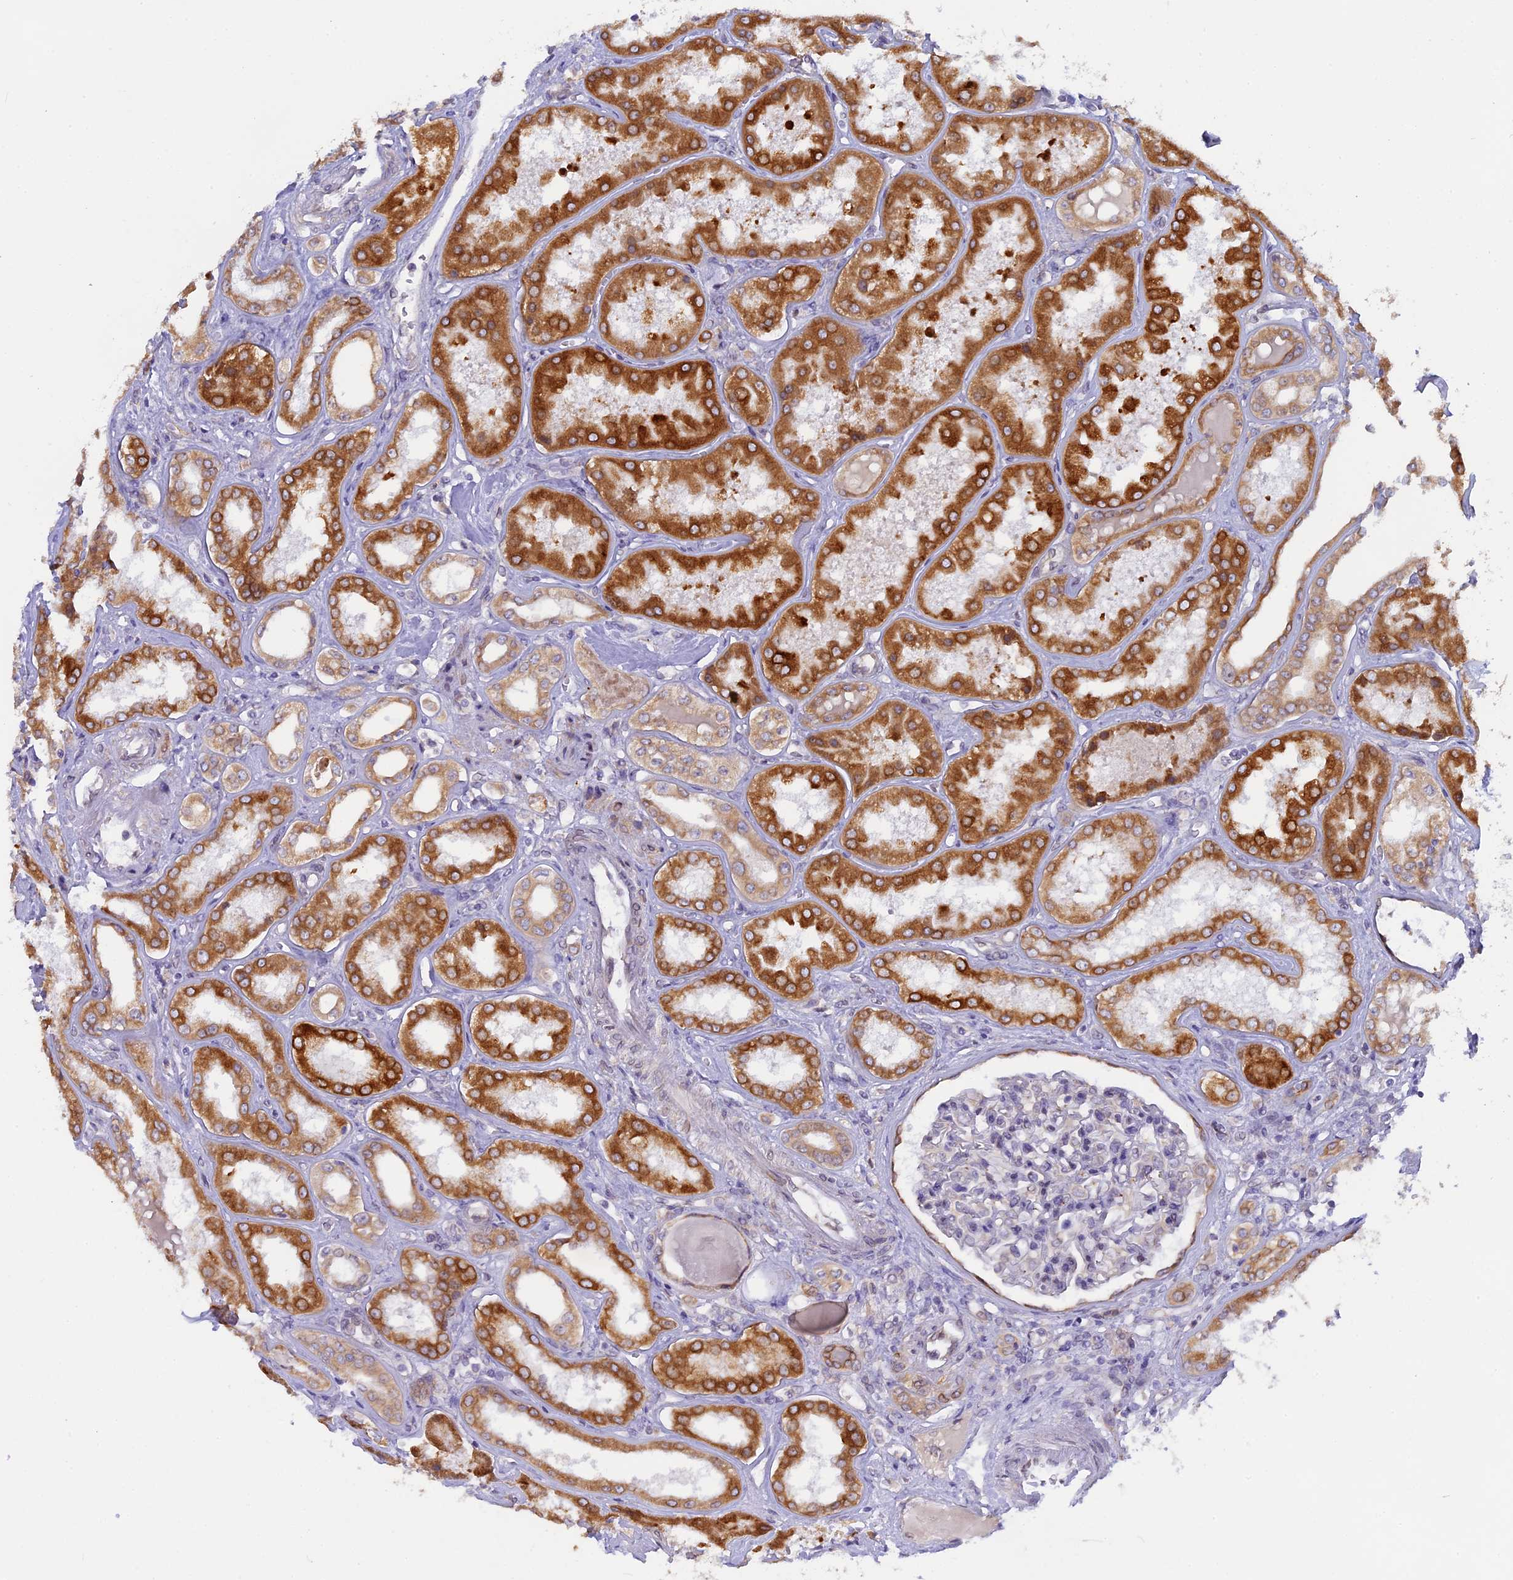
{"staining": {"intensity": "negative", "quantity": "none", "location": "none"}, "tissue": "kidney", "cell_type": "Cells in glomeruli", "image_type": "normal", "snomed": [{"axis": "morphology", "description": "Normal tissue, NOS"}, {"axis": "topography", "description": "Kidney"}], "caption": "This is an IHC histopathology image of unremarkable kidney. There is no positivity in cells in glomeruli.", "gene": "TLCD1", "patient": {"sex": "female", "age": 56}}